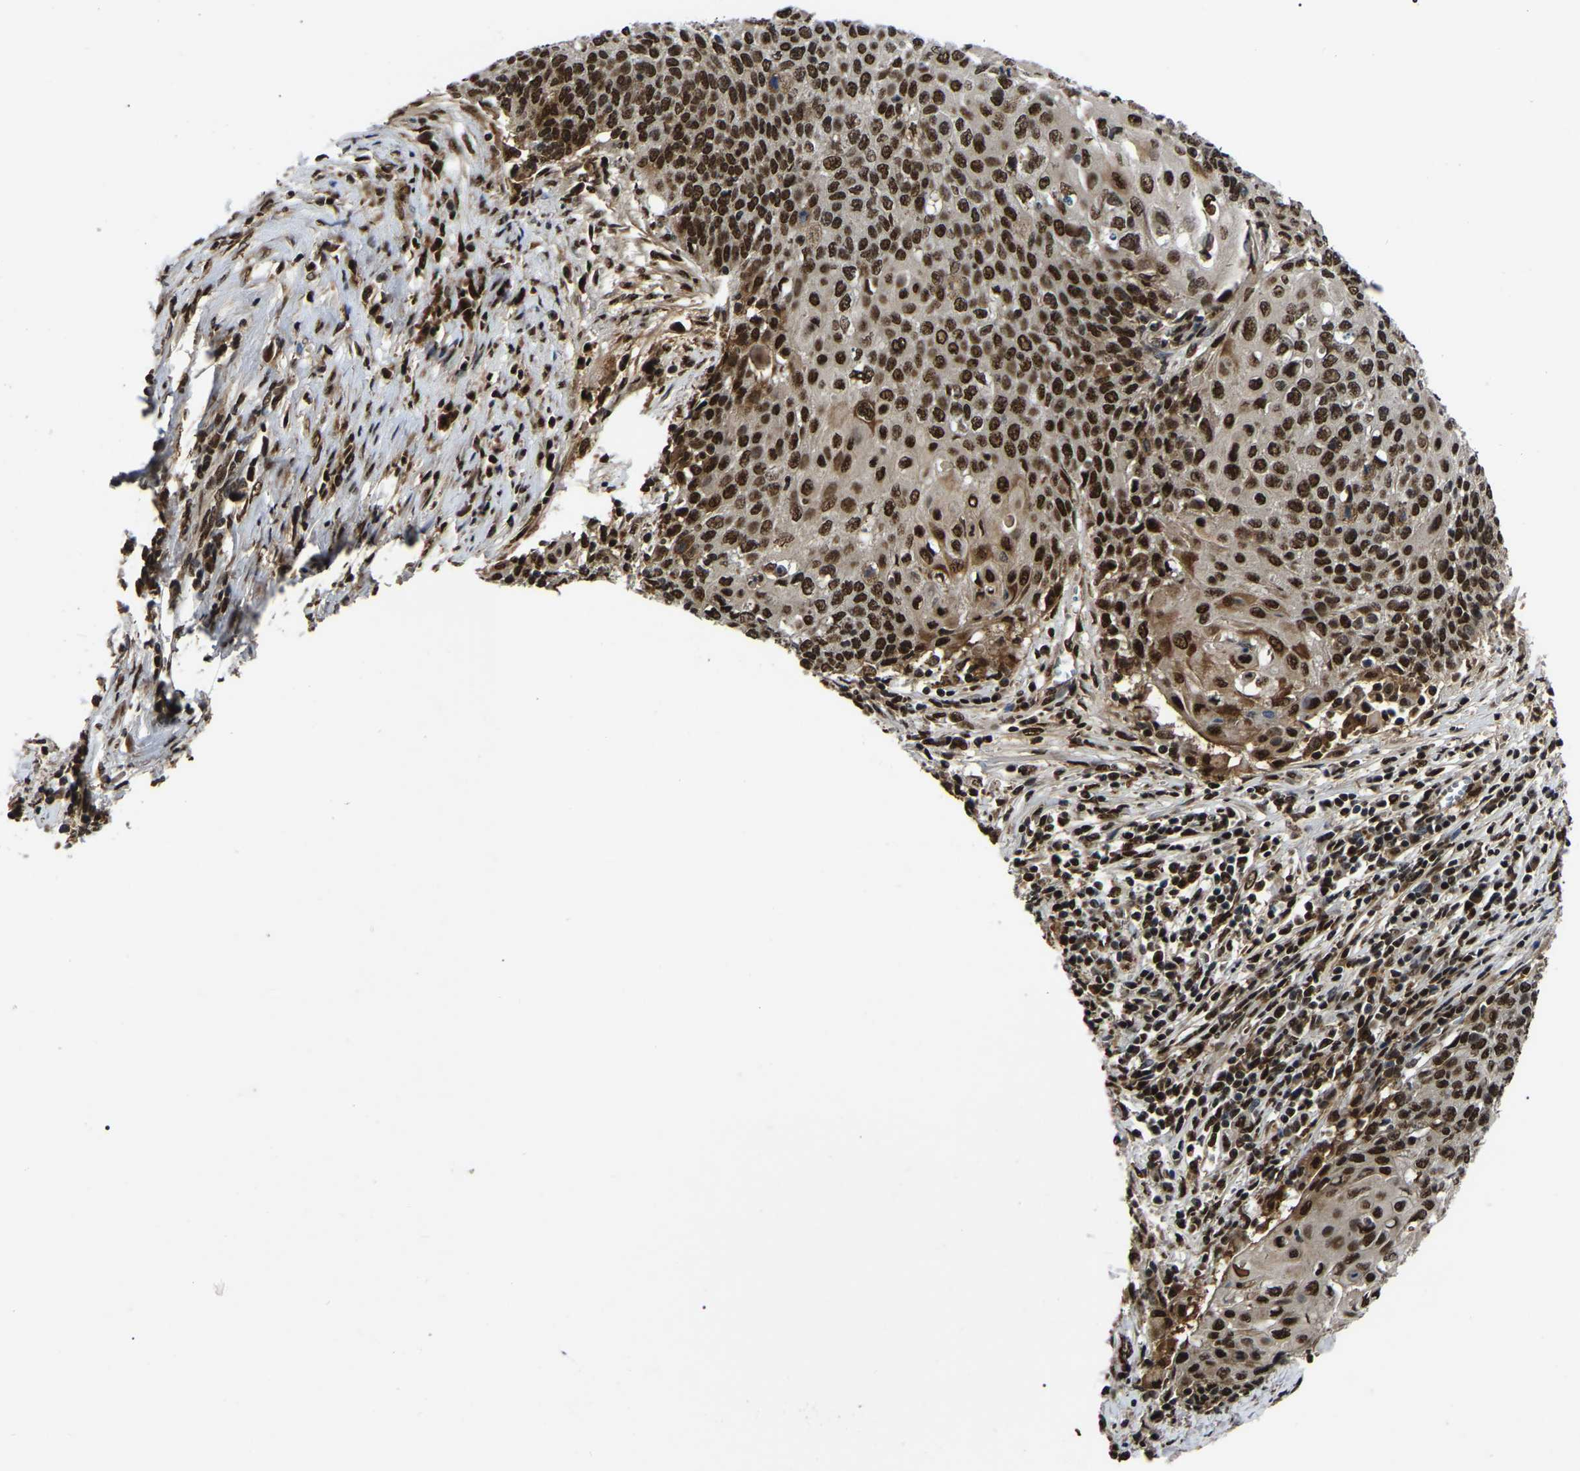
{"staining": {"intensity": "strong", "quantity": ">75%", "location": "nuclear"}, "tissue": "cervical cancer", "cell_type": "Tumor cells", "image_type": "cancer", "snomed": [{"axis": "morphology", "description": "Squamous cell carcinoma, NOS"}, {"axis": "topography", "description": "Cervix"}], "caption": "Cervical cancer tissue shows strong nuclear expression in about >75% of tumor cells", "gene": "TRIM35", "patient": {"sex": "female", "age": 39}}